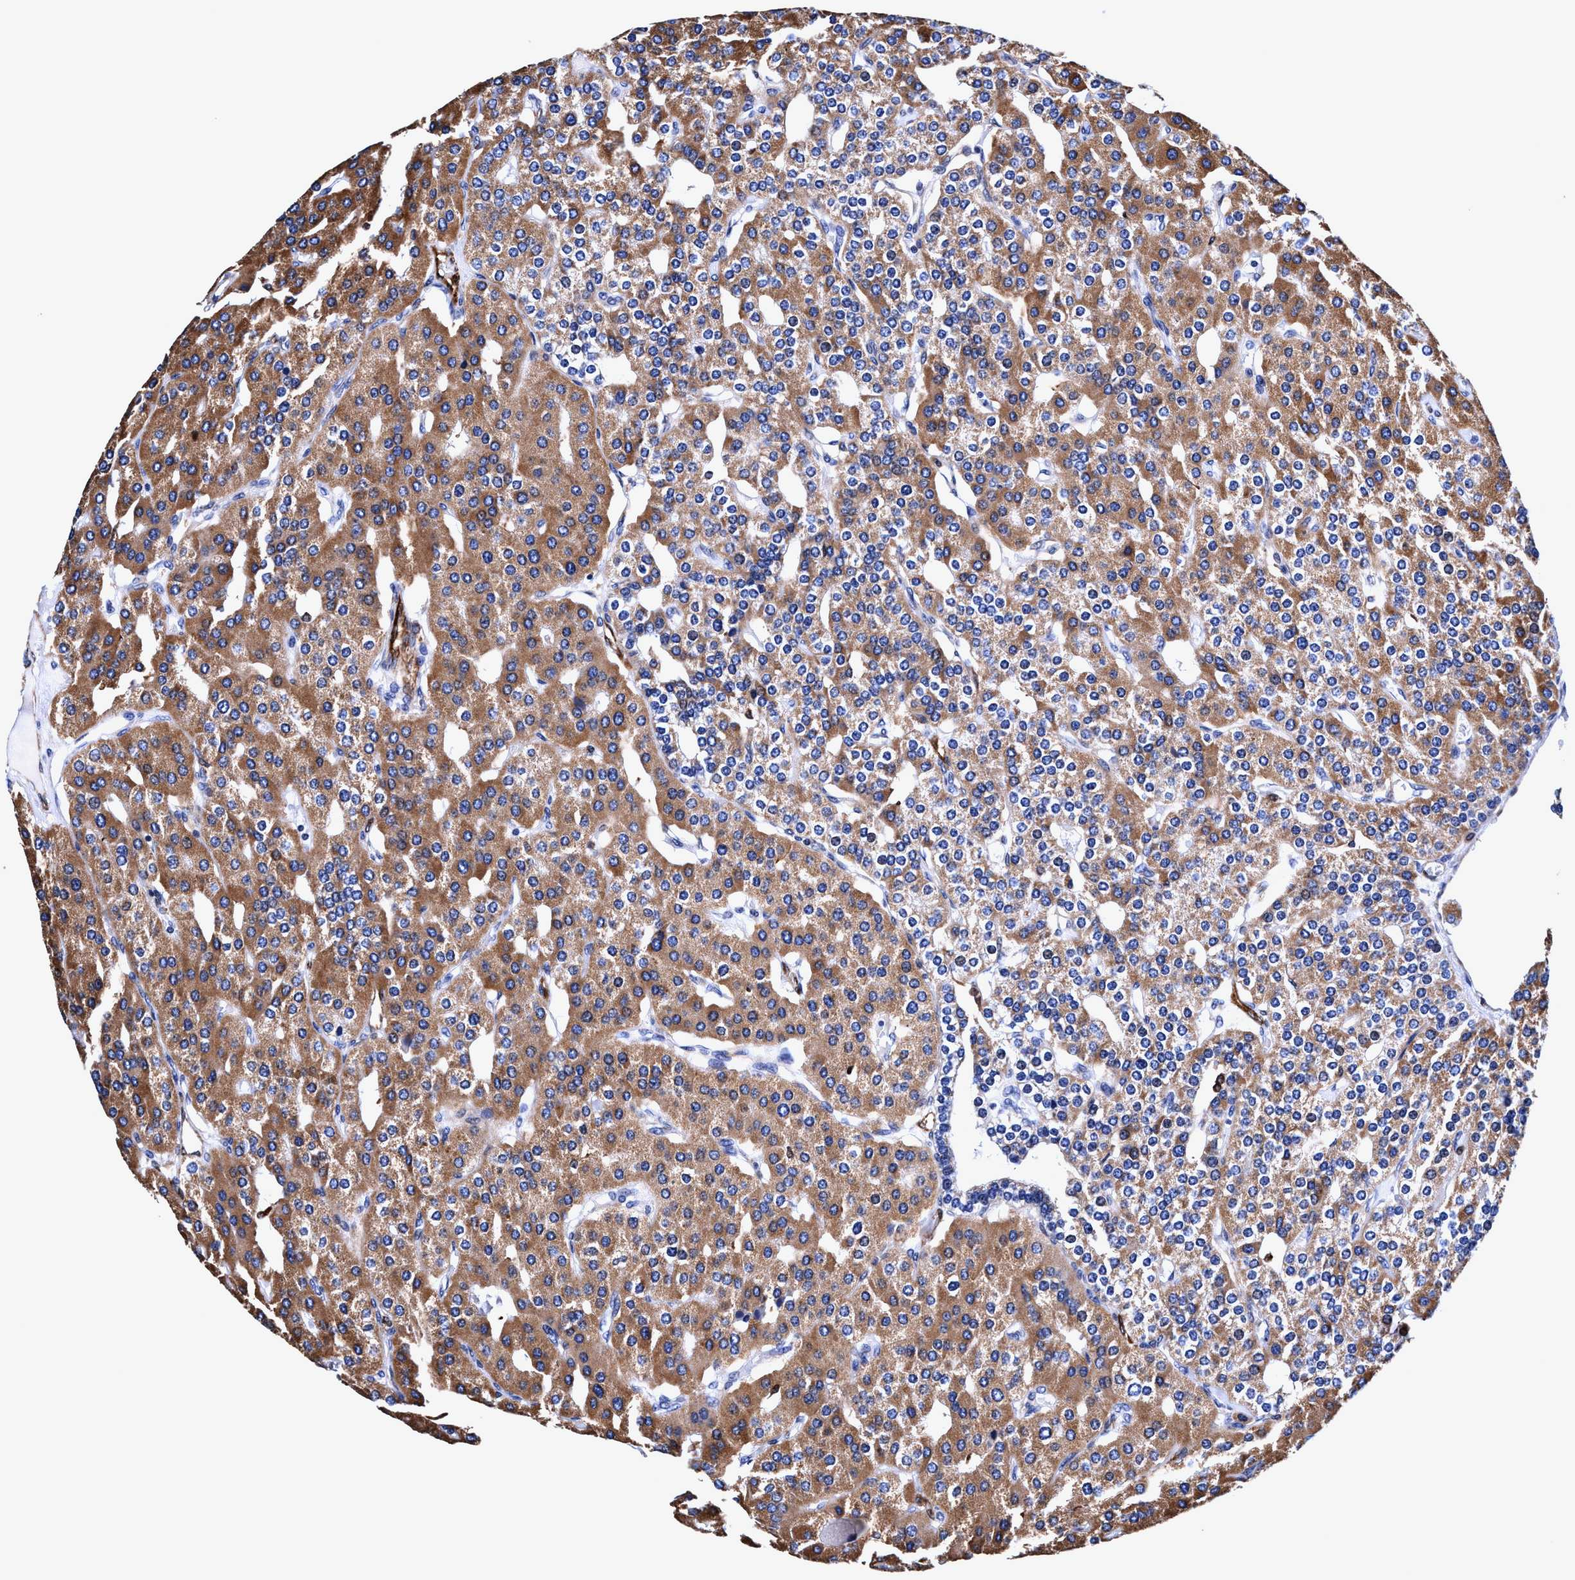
{"staining": {"intensity": "moderate", "quantity": "25%-75%", "location": "cytoplasmic/membranous"}, "tissue": "parathyroid gland", "cell_type": "Glandular cells", "image_type": "normal", "snomed": [{"axis": "morphology", "description": "Normal tissue, NOS"}, {"axis": "morphology", "description": "Adenoma, NOS"}, {"axis": "topography", "description": "Parathyroid gland"}], "caption": "Immunohistochemical staining of unremarkable parathyroid gland demonstrates moderate cytoplasmic/membranous protein expression in approximately 25%-75% of glandular cells. (DAB IHC with brightfield microscopy, high magnification).", "gene": "UBALD2", "patient": {"sex": "female", "age": 86}}